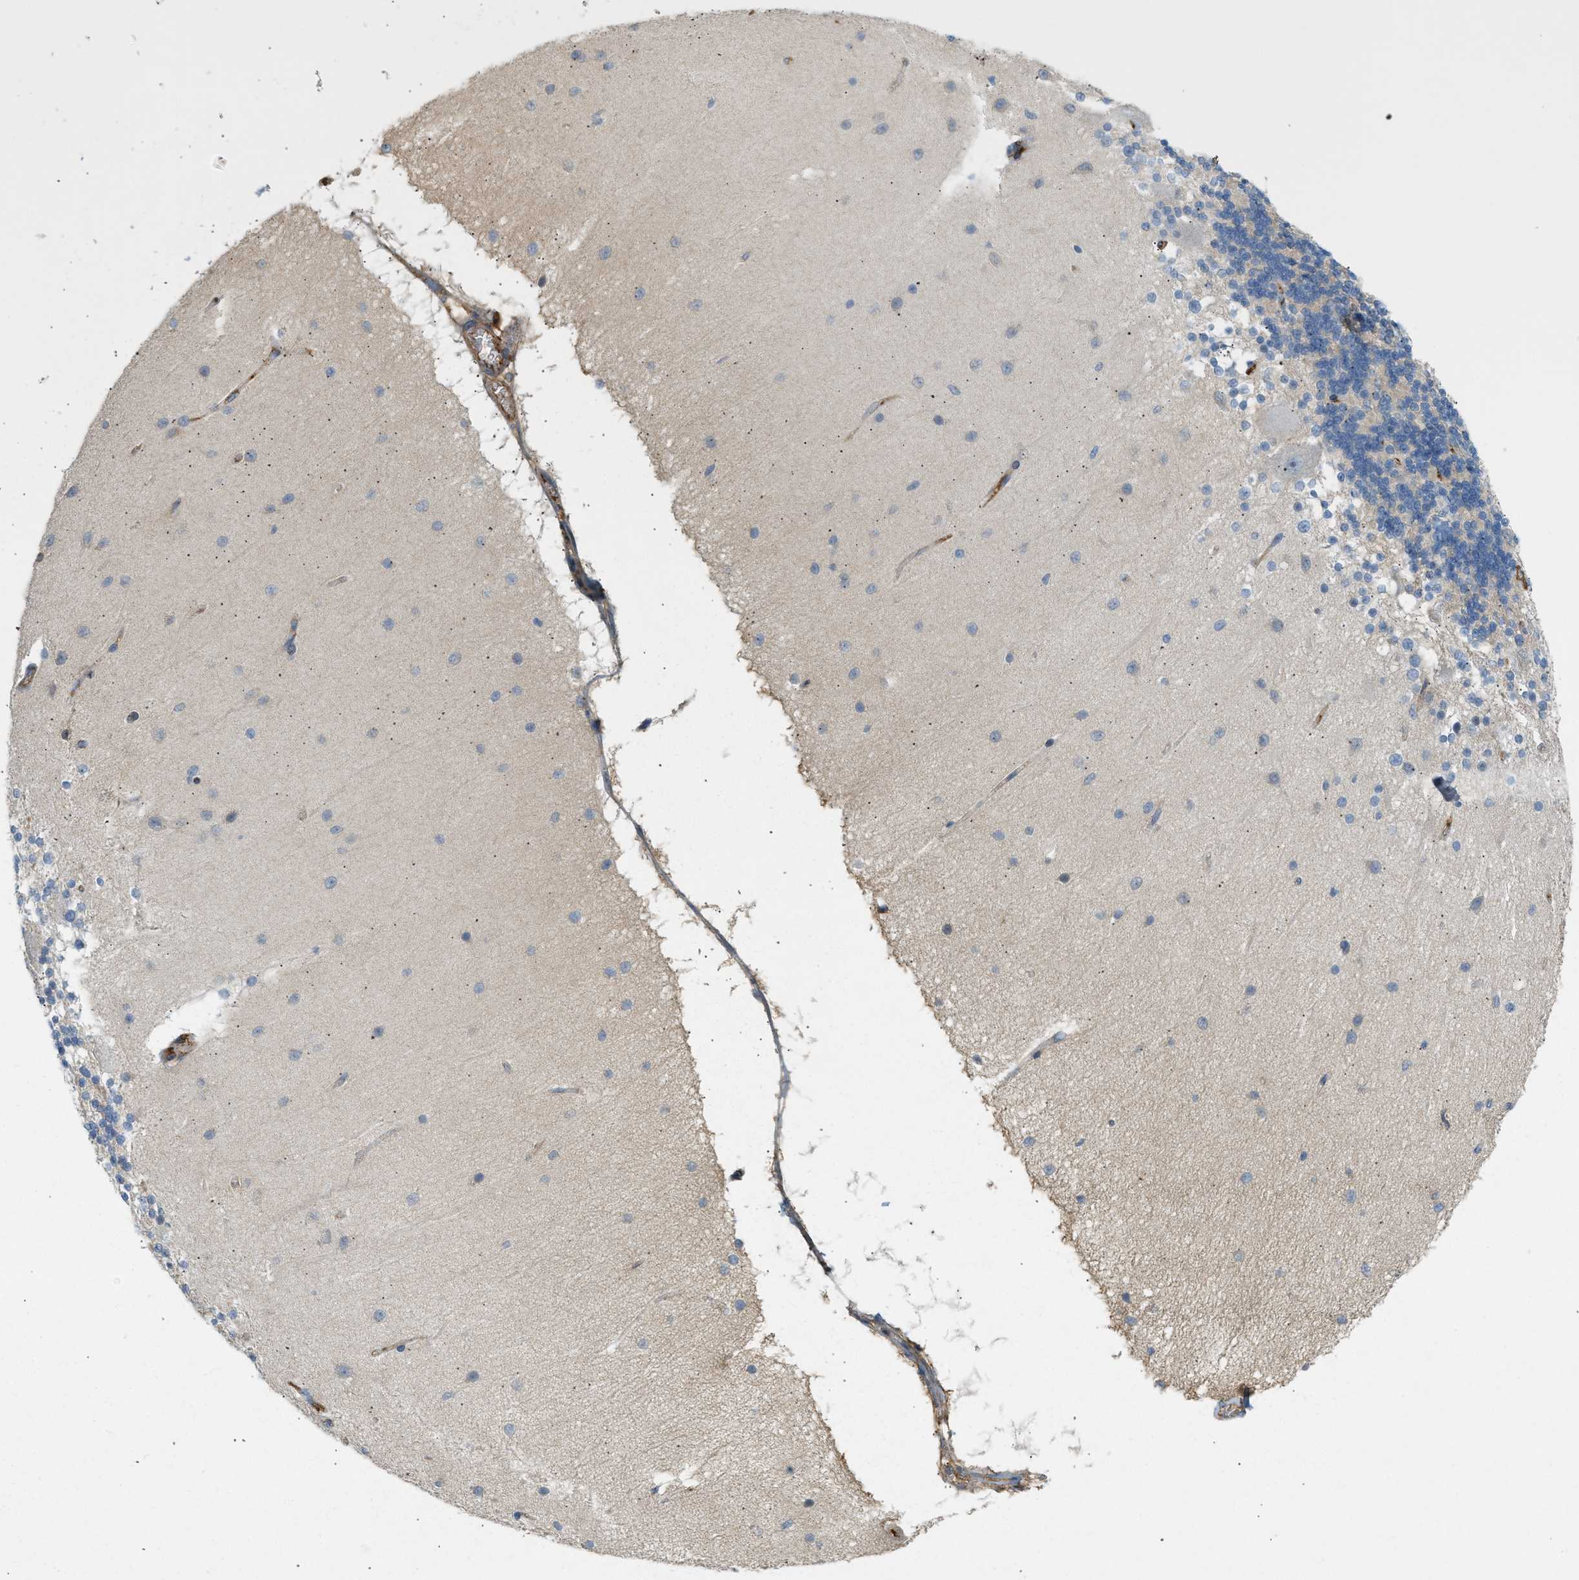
{"staining": {"intensity": "weak", "quantity": "25%-75%", "location": "cytoplasmic/membranous"}, "tissue": "cerebellum", "cell_type": "Cells in granular layer", "image_type": "normal", "snomed": [{"axis": "morphology", "description": "Normal tissue, NOS"}, {"axis": "topography", "description": "Cerebellum"}], "caption": "A low amount of weak cytoplasmic/membranous staining is appreciated in approximately 25%-75% of cells in granular layer in unremarkable cerebellum. (Stains: DAB in brown, nuclei in blue, Microscopy: brightfield microscopy at high magnification).", "gene": "F8", "patient": {"sex": "female", "age": 54}}